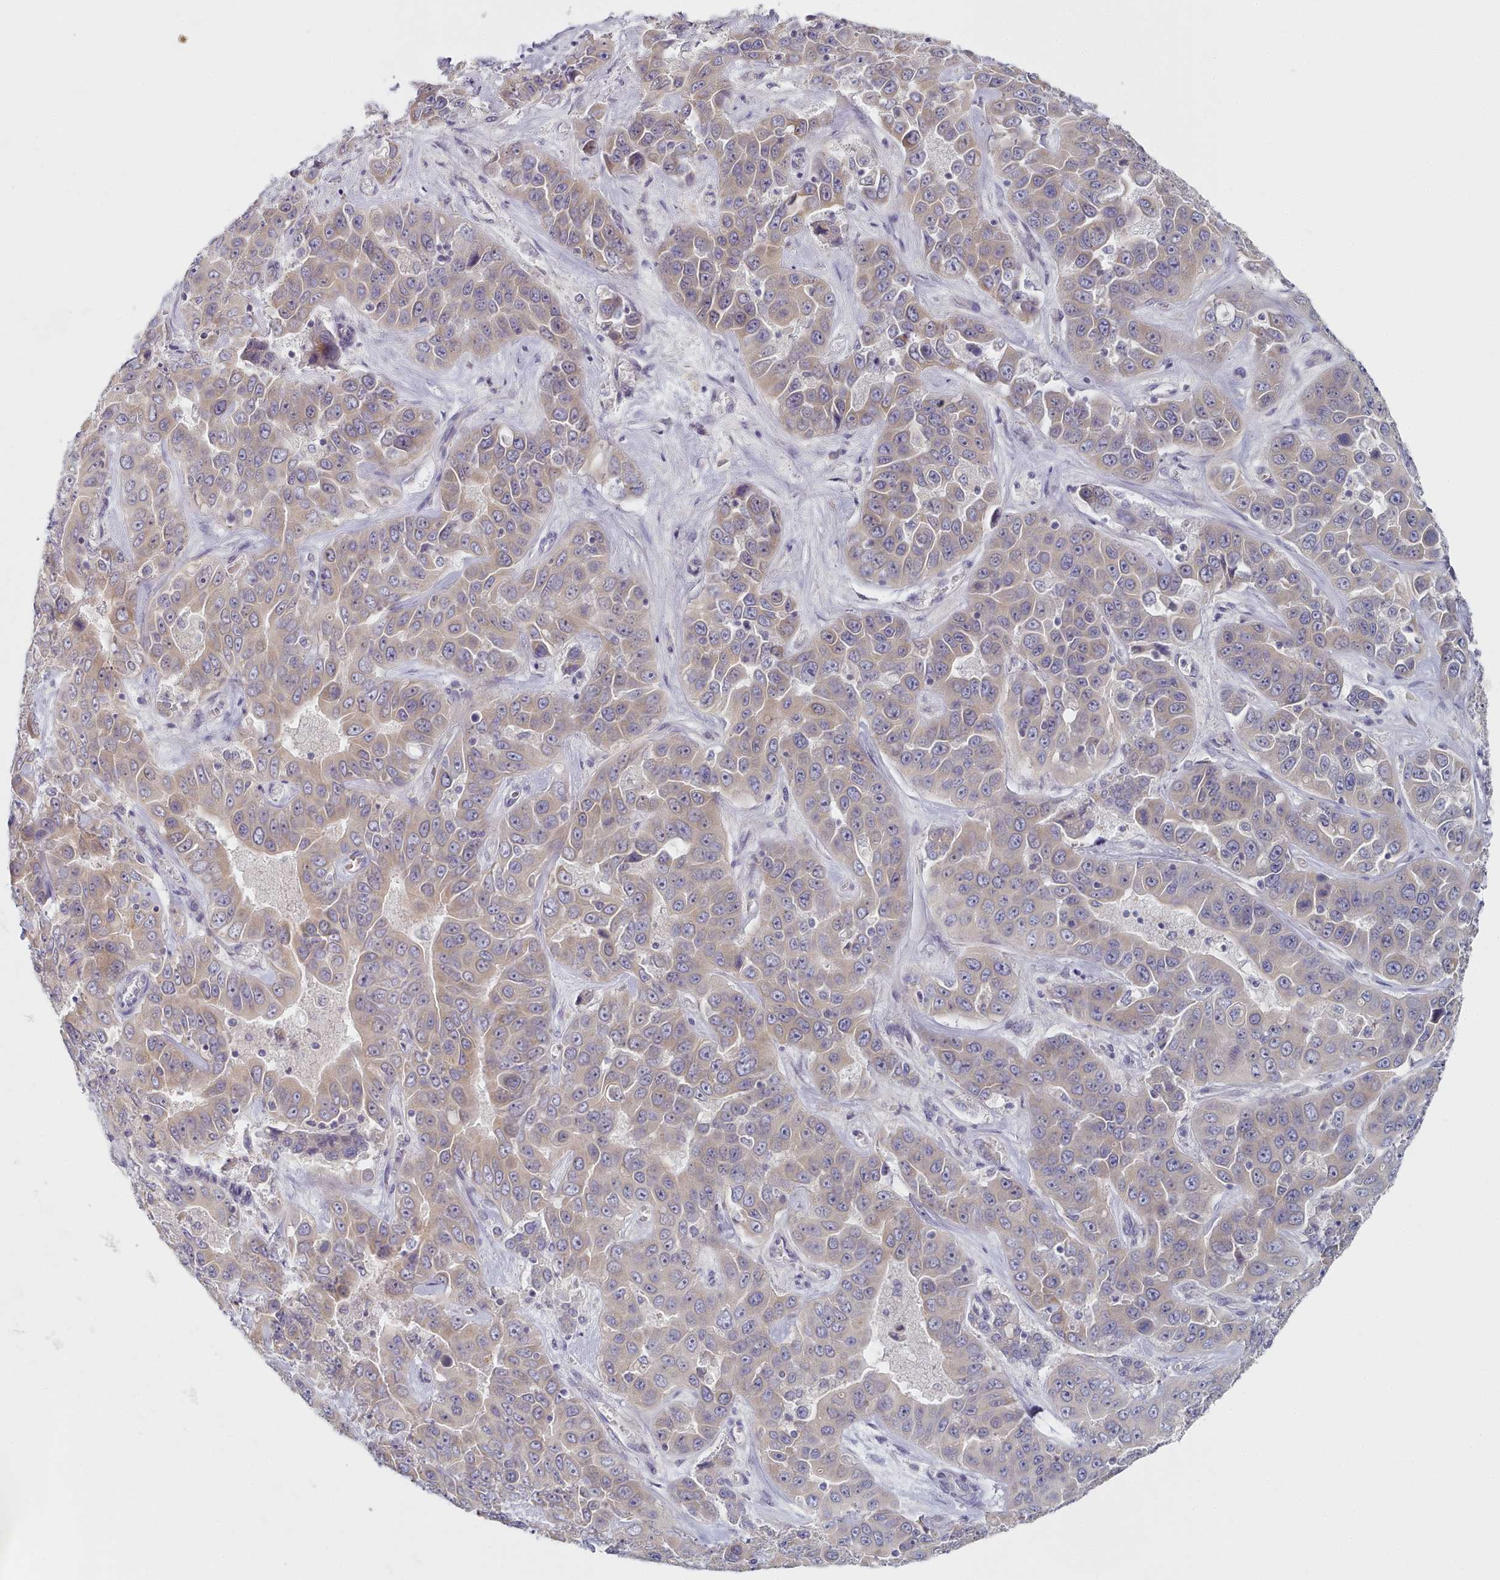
{"staining": {"intensity": "weak", "quantity": "25%-75%", "location": "cytoplasmic/membranous"}, "tissue": "liver cancer", "cell_type": "Tumor cells", "image_type": "cancer", "snomed": [{"axis": "morphology", "description": "Cholangiocarcinoma"}, {"axis": "topography", "description": "Liver"}], "caption": "Tumor cells display low levels of weak cytoplasmic/membranous positivity in about 25%-75% of cells in human liver cancer. (Brightfield microscopy of DAB IHC at high magnification).", "gene": "TYW1B", "patient": {"sex": "female", "age": 52}}